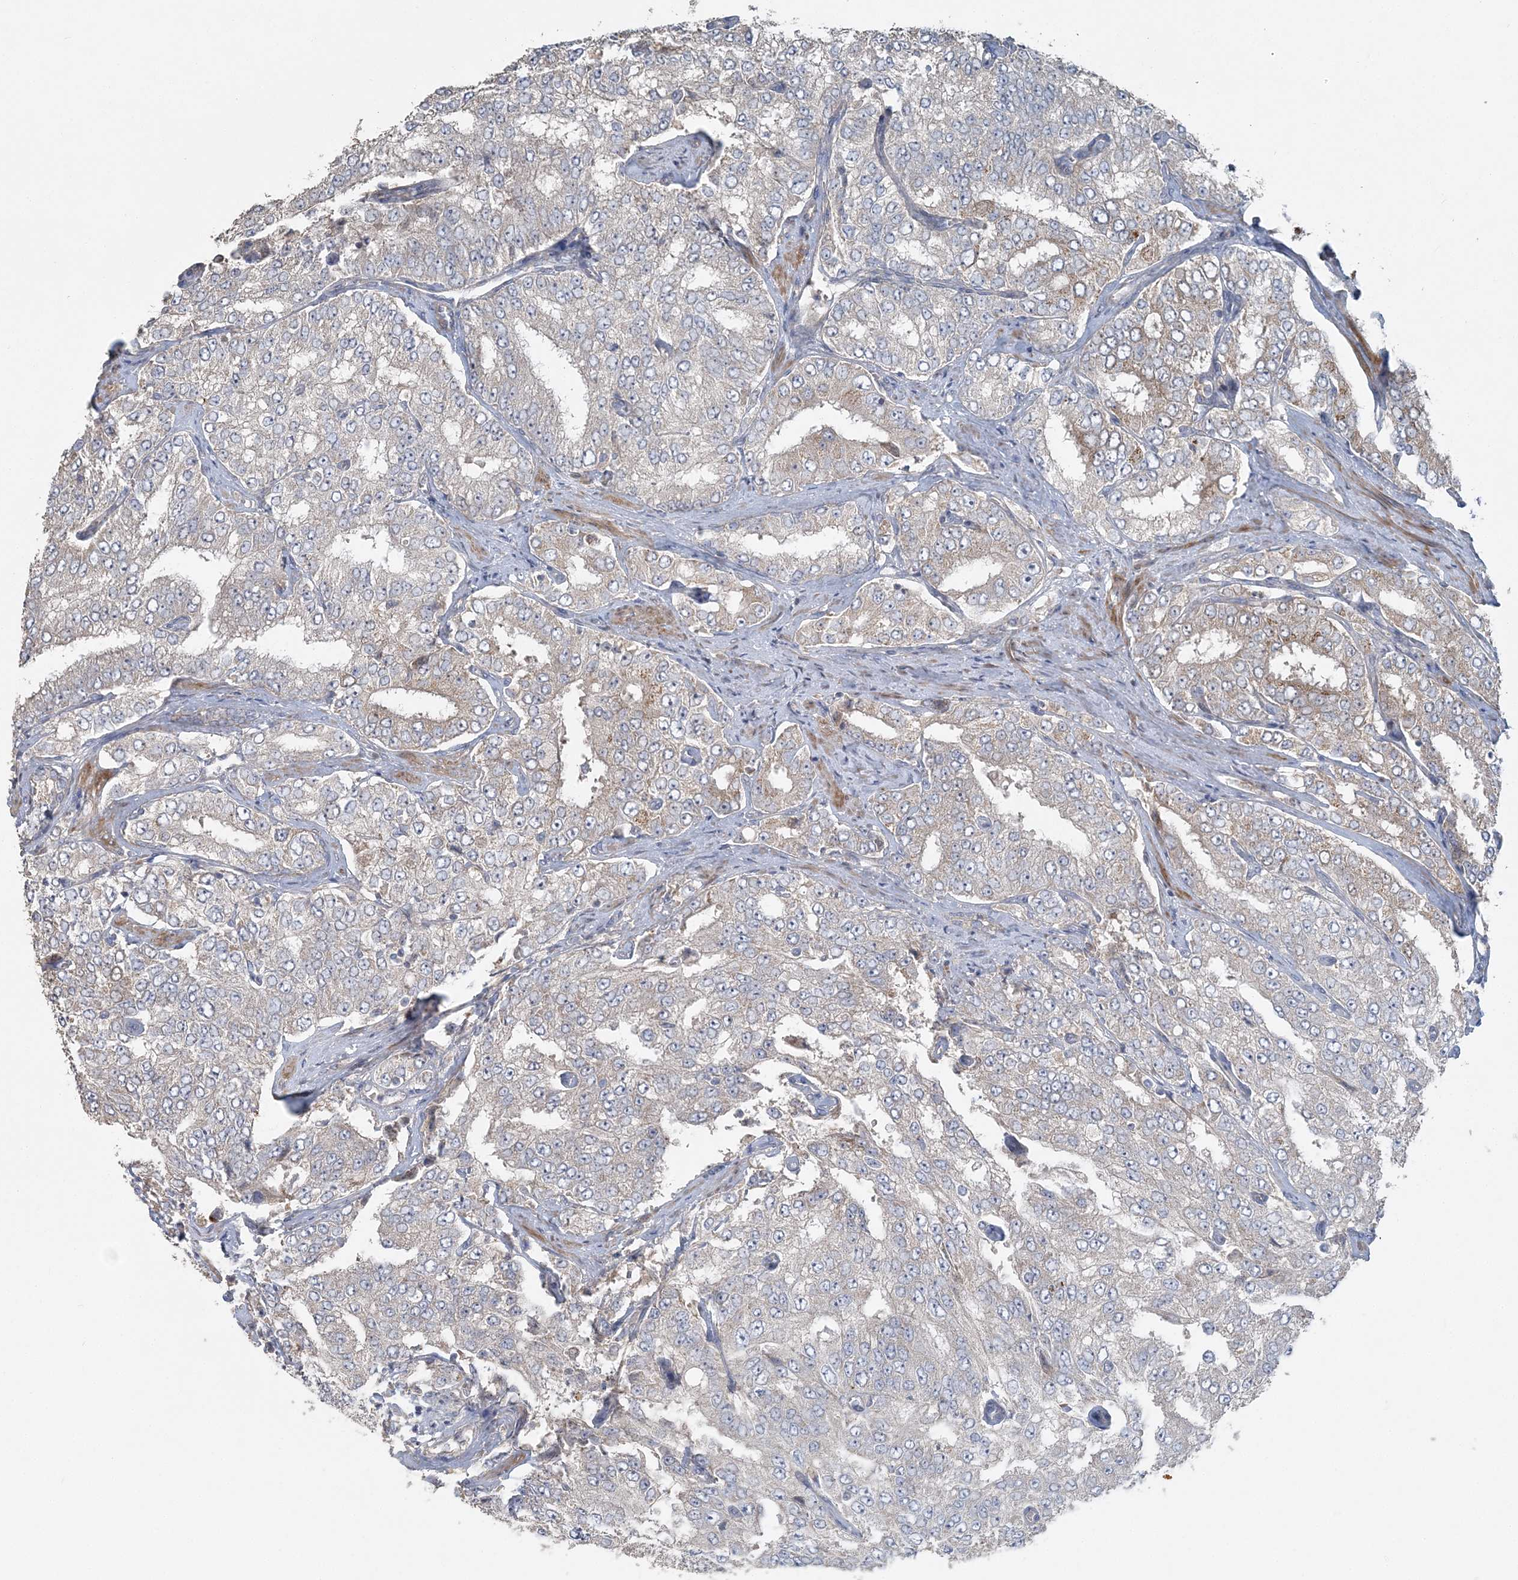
{"staining": {"intensity": "negative", "quantity": "none", "location": "none"}, "tissue": "prostate cancer", "cell_type": "Tumor cells", "image_type": "cancer", "snomed": [{"axis": "morphology", "description": "Adenocarcinoma, High grade"}, {"axis": "topography", "description": "Prostate"}], "caption": "Tumor cells are negative for brown protein staining in prostate cancer.", "gene": "SLC4A10", "patient": {"sex": "male", "age": 58}}